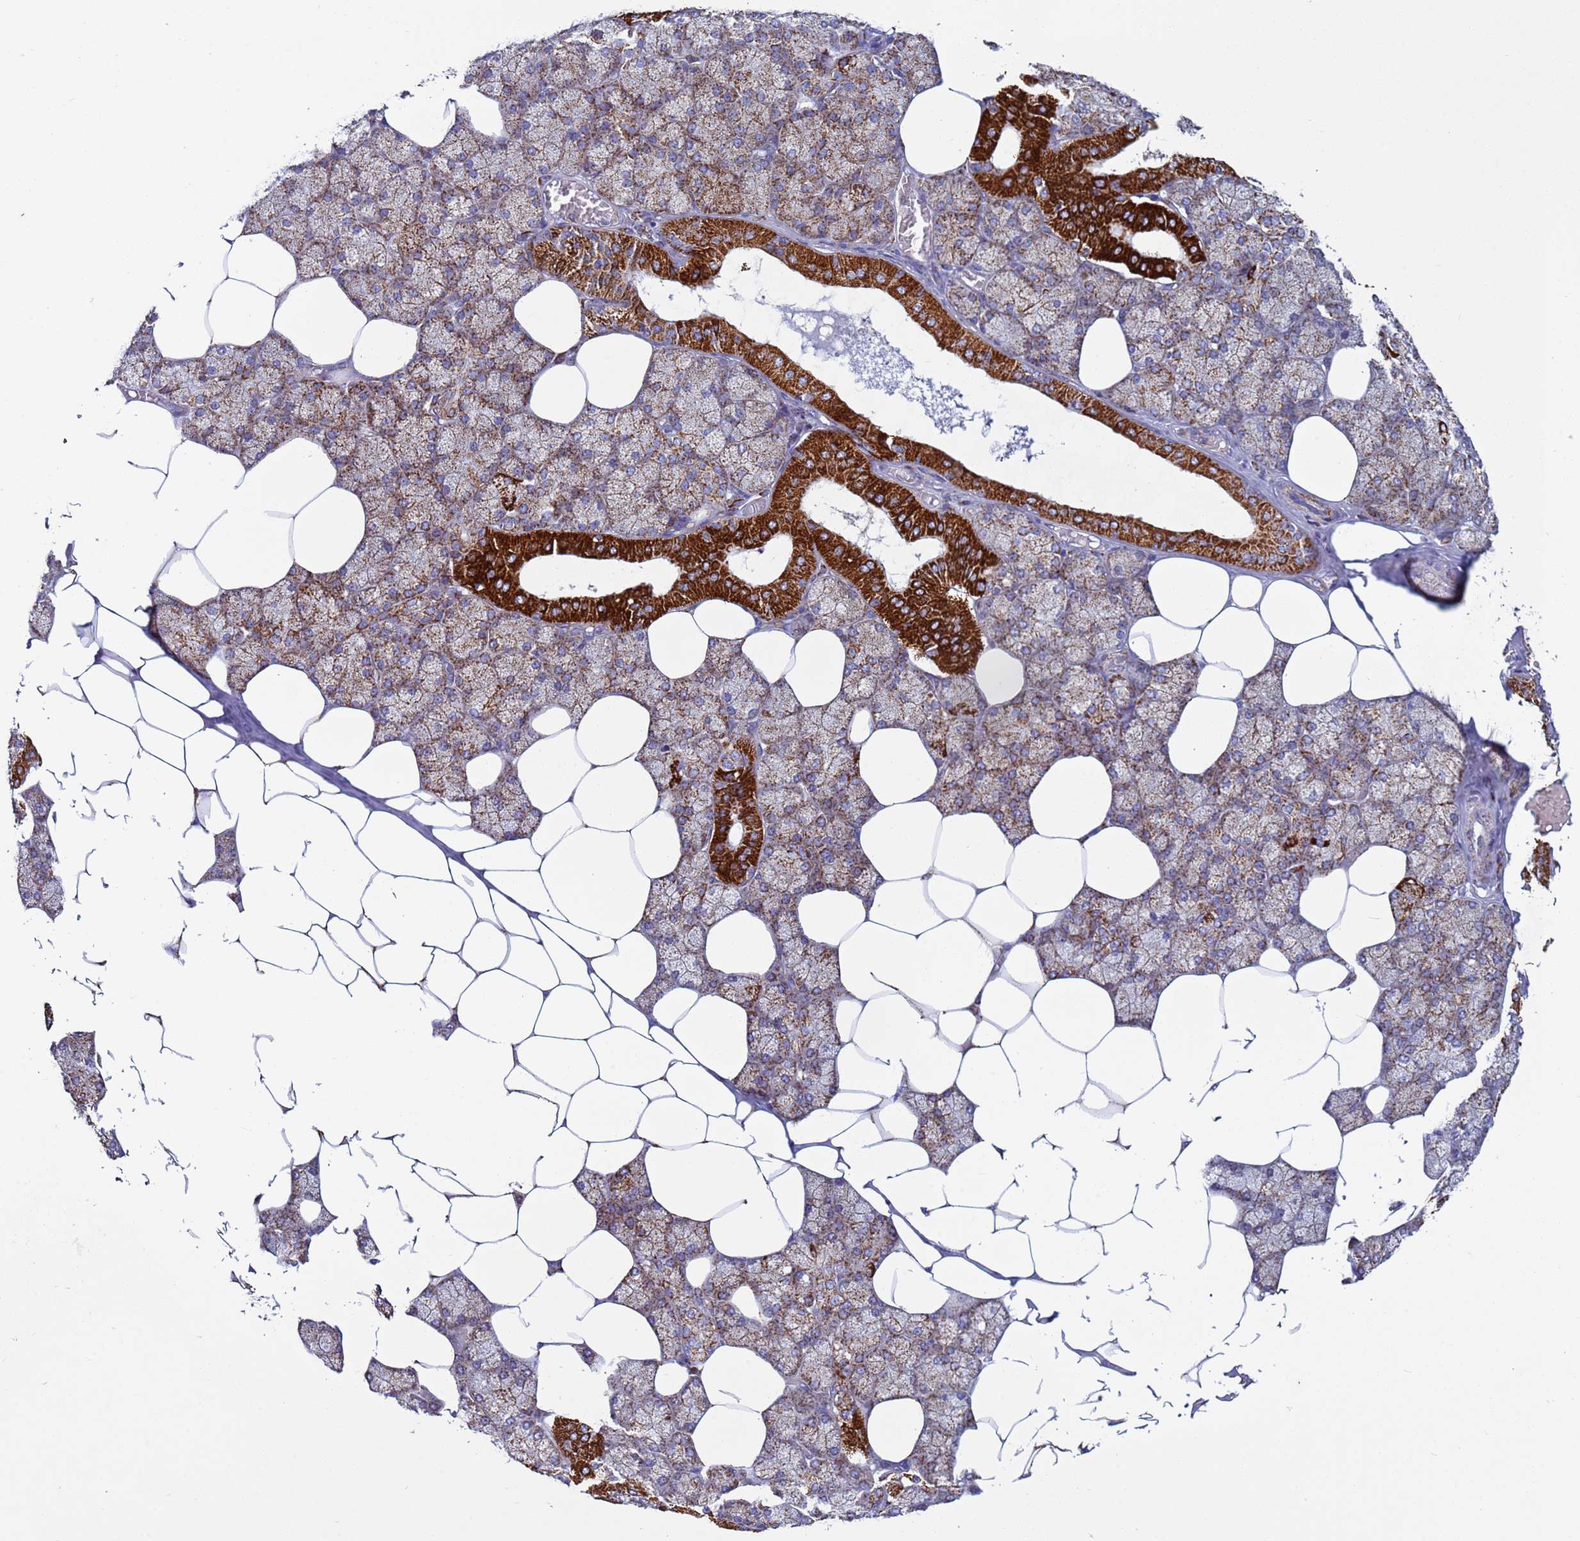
{"staining": {"intensity": "strong", "quantity": "<25%", "location": "cytoplasmic/membranous"}, "tissue": "salivary gland", "cell_type": "Glandular cells", "image_type": "normal", "snomed": [{"axis": "morphology", "description": "Normal tissue, NOS"}, {"axis": "topography", "description": "Salivary gland"}], "caption": "Strong cytoplasmic/membranous staining is seen in approximately <25% of glandular cells in unremarkable salivary gland. Using DAB (3,3'-diaminobenzidine) (brown) and hematoxylin (blue) stains, captured at high magnification using brightfield microscopy.", "gene": "ZBTB39", "patient": {"sex": "male", "age": 62}}